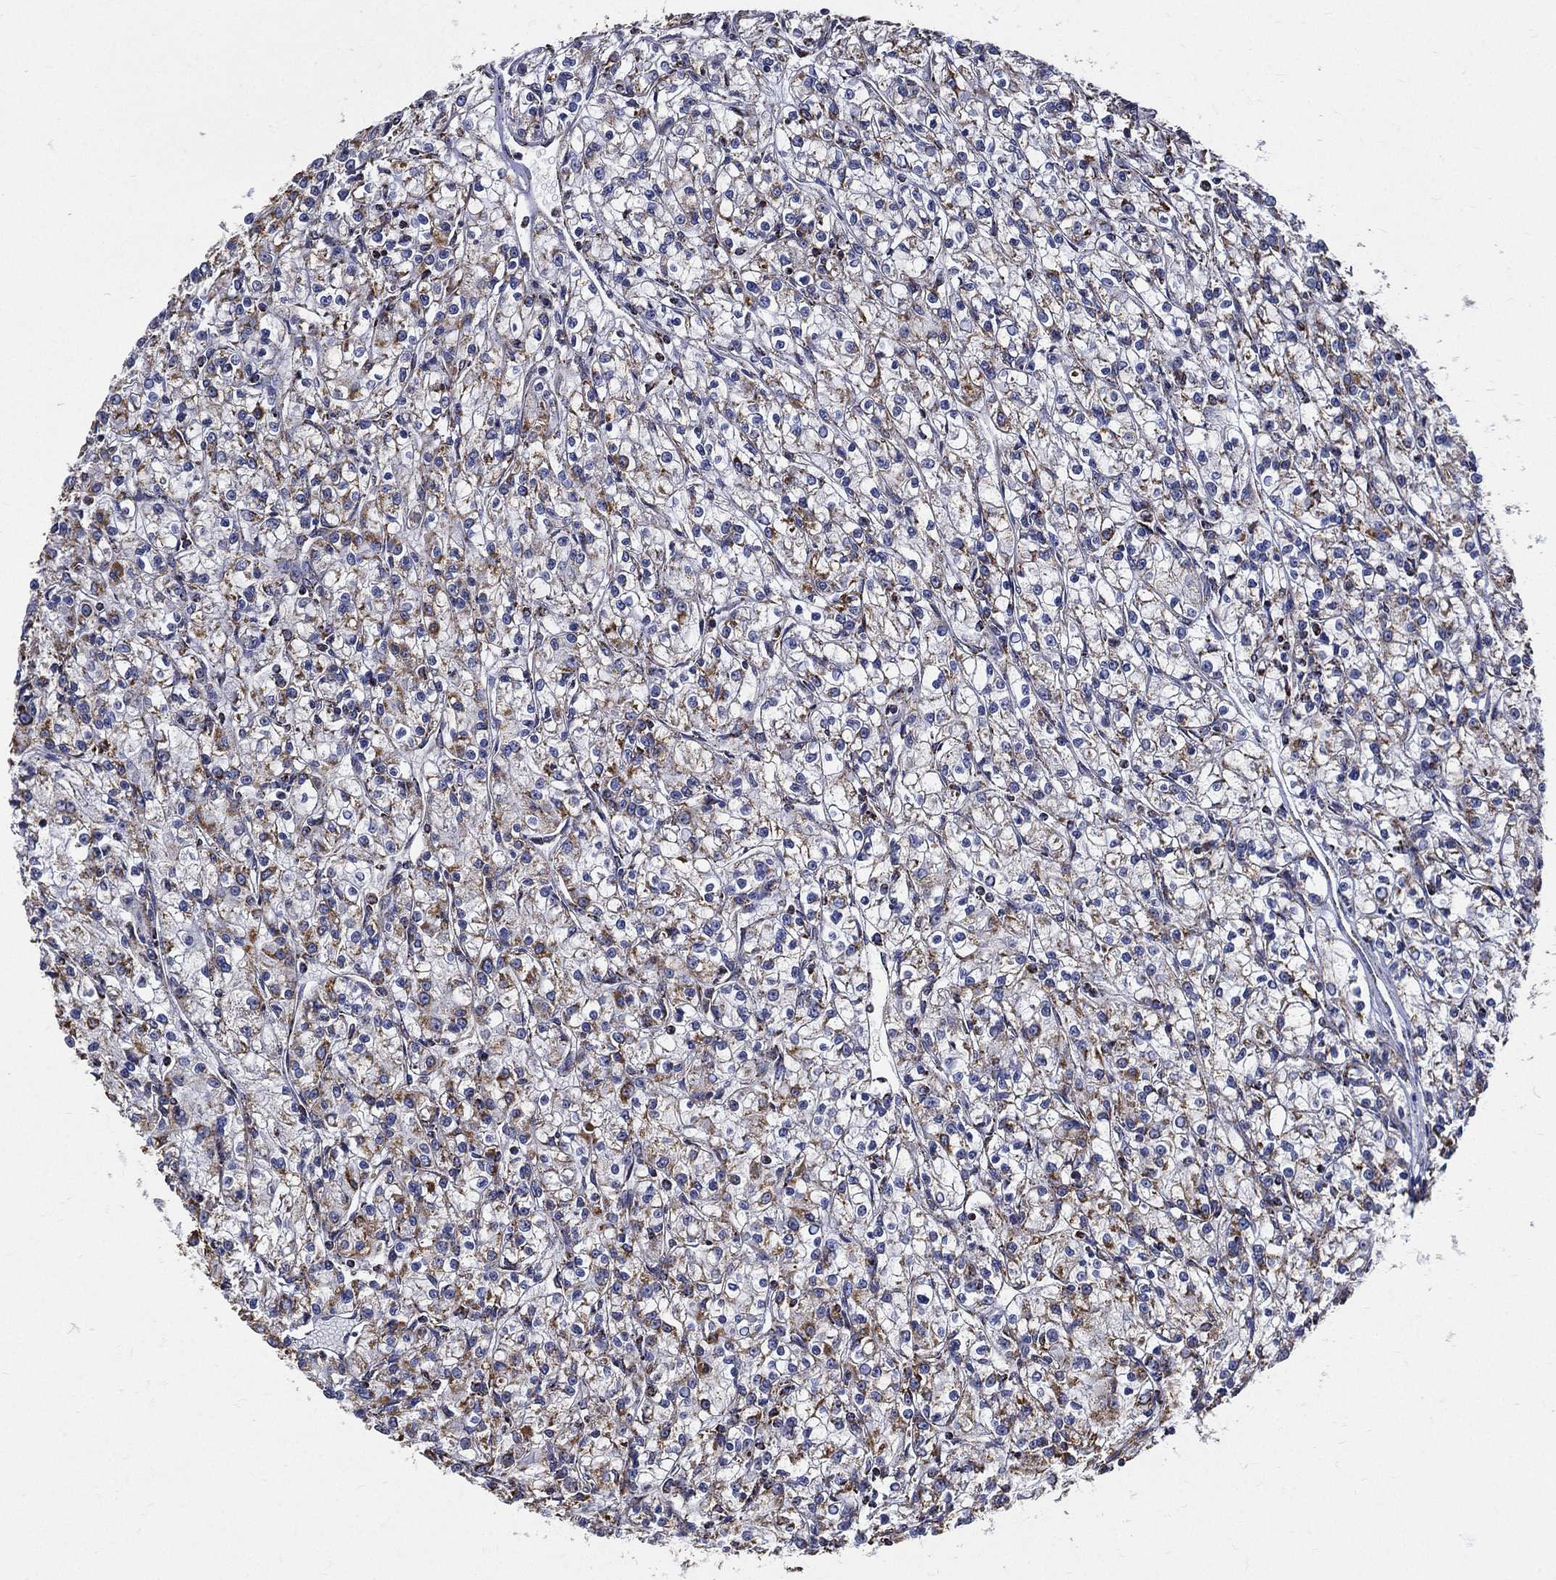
{"staining": {"intensity": "moderate", "quantity": "<25%", "location": "cytoplasmic/membranous"}, "tissue": "renal cancer", "cell_type": "Tumor cells", "image_type": "cancer", "snomed": [{"axis": "morphology", "description": "Adenocarcinoma, NOS"}, {"axis": "topography", "description": "Kidney"}], "caption": "The micrograph shows a brown stain indicating the presence of a protein in the cytoplasmic/membranous of tumor cells in renal adenocarcinoma. The protein is stained brown, and the nuclei are stained in blue (DAB (3,3'-diaminobenzidine) IHC with brightfield microscopy, high magnification).", "gene": "NDUFAB1", "patient": {"sex": "female", "age": 59}}